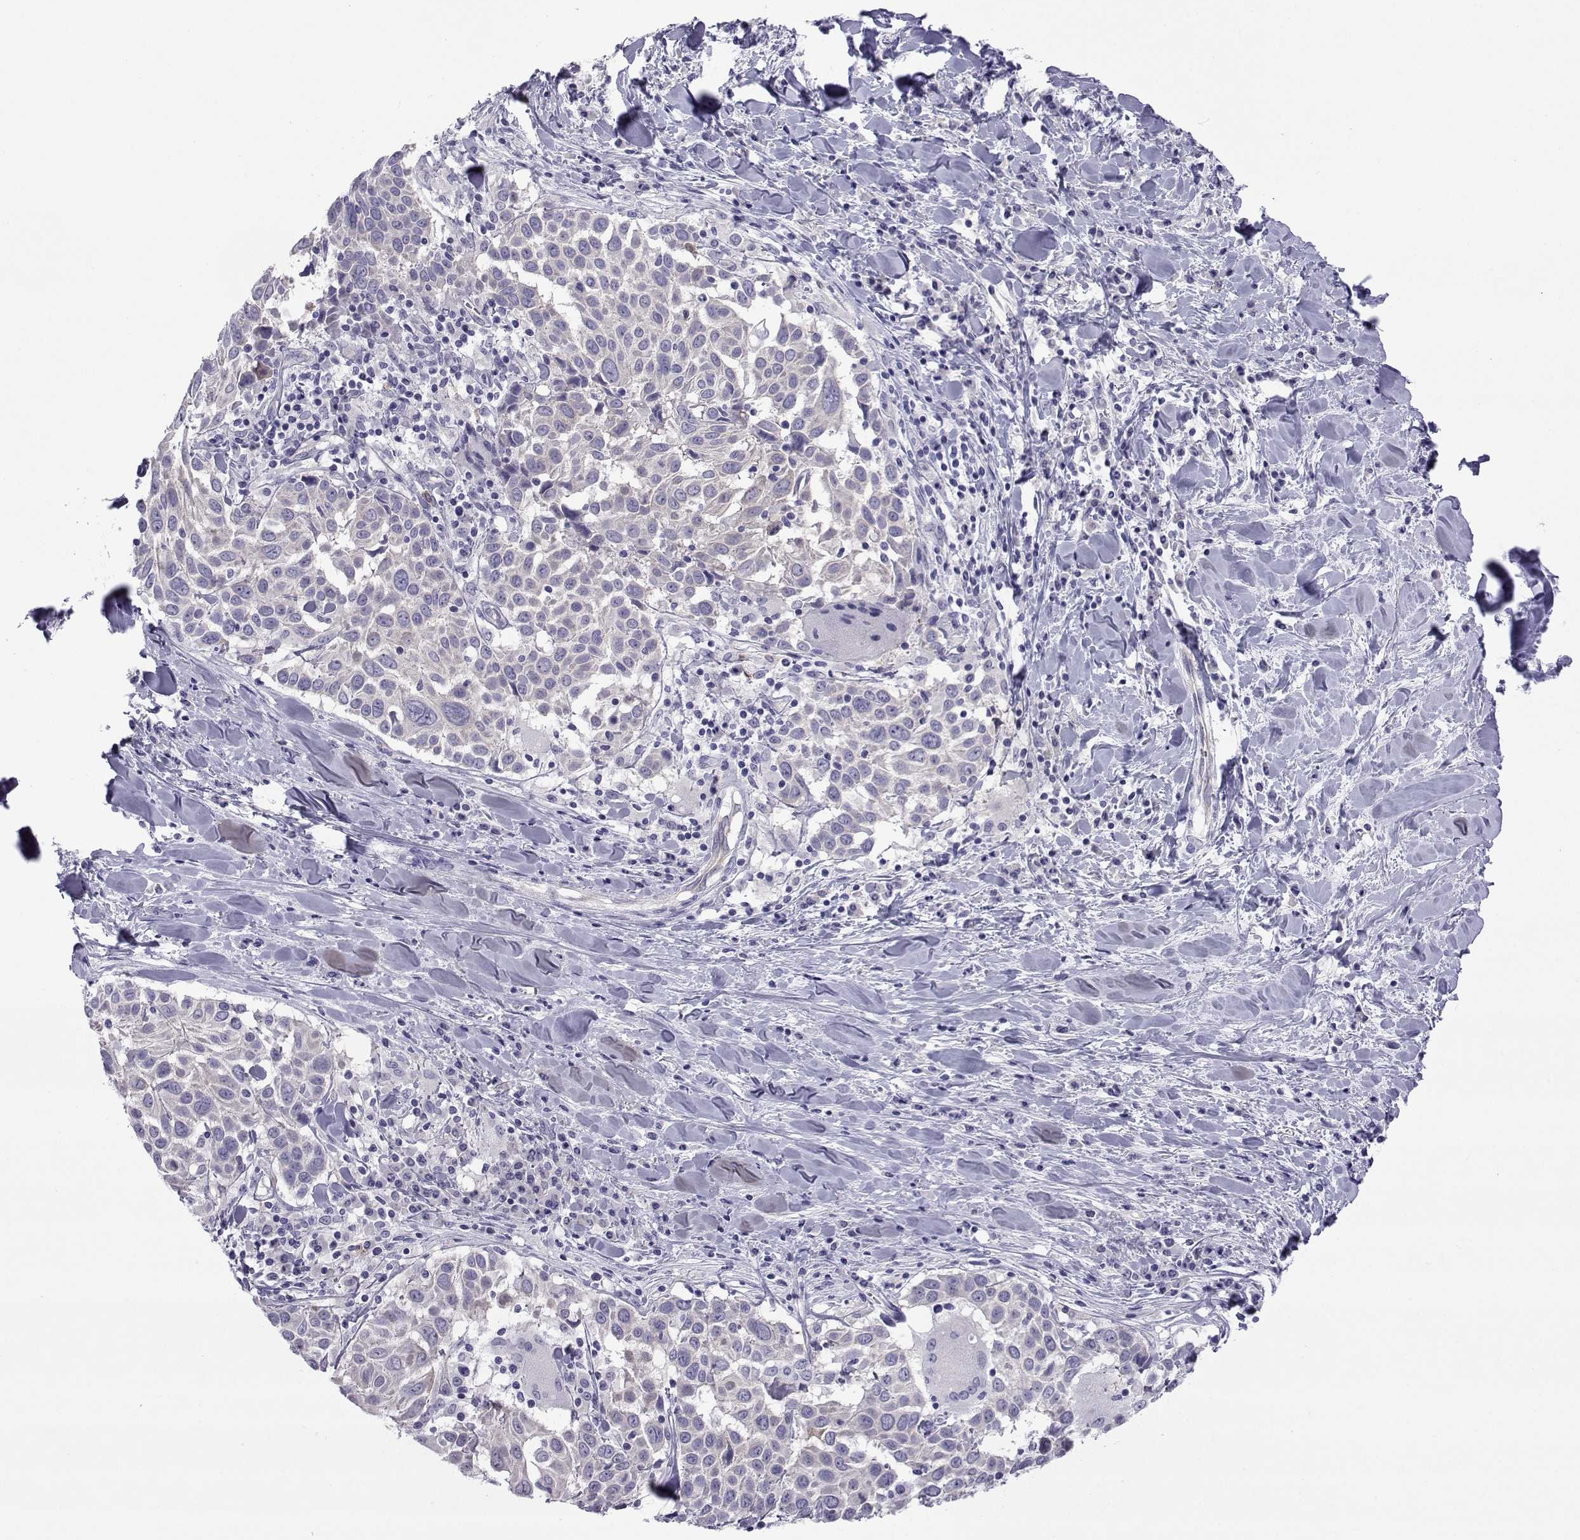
{"staining": {"intensity": "negative", "quantity": "none", "location": "none"}, "tissue": "lung cancer", "cell_type": "Tumor cells", "image_type": "cancer", "snomed": [{"axis": "morphology", "description": "Squamous cell carcinoma, NOS"}, {"axis": "topography", "description": "Lung"}], "caption": "Immunohistochemical staining of squamous cell carcinoma (lung) reveals no significant staining in tumor cells. (IHC, brightfield microscopy, high magnification).", "gene": "COL22A1", "patient": {"sex": "male", "age": 57}}